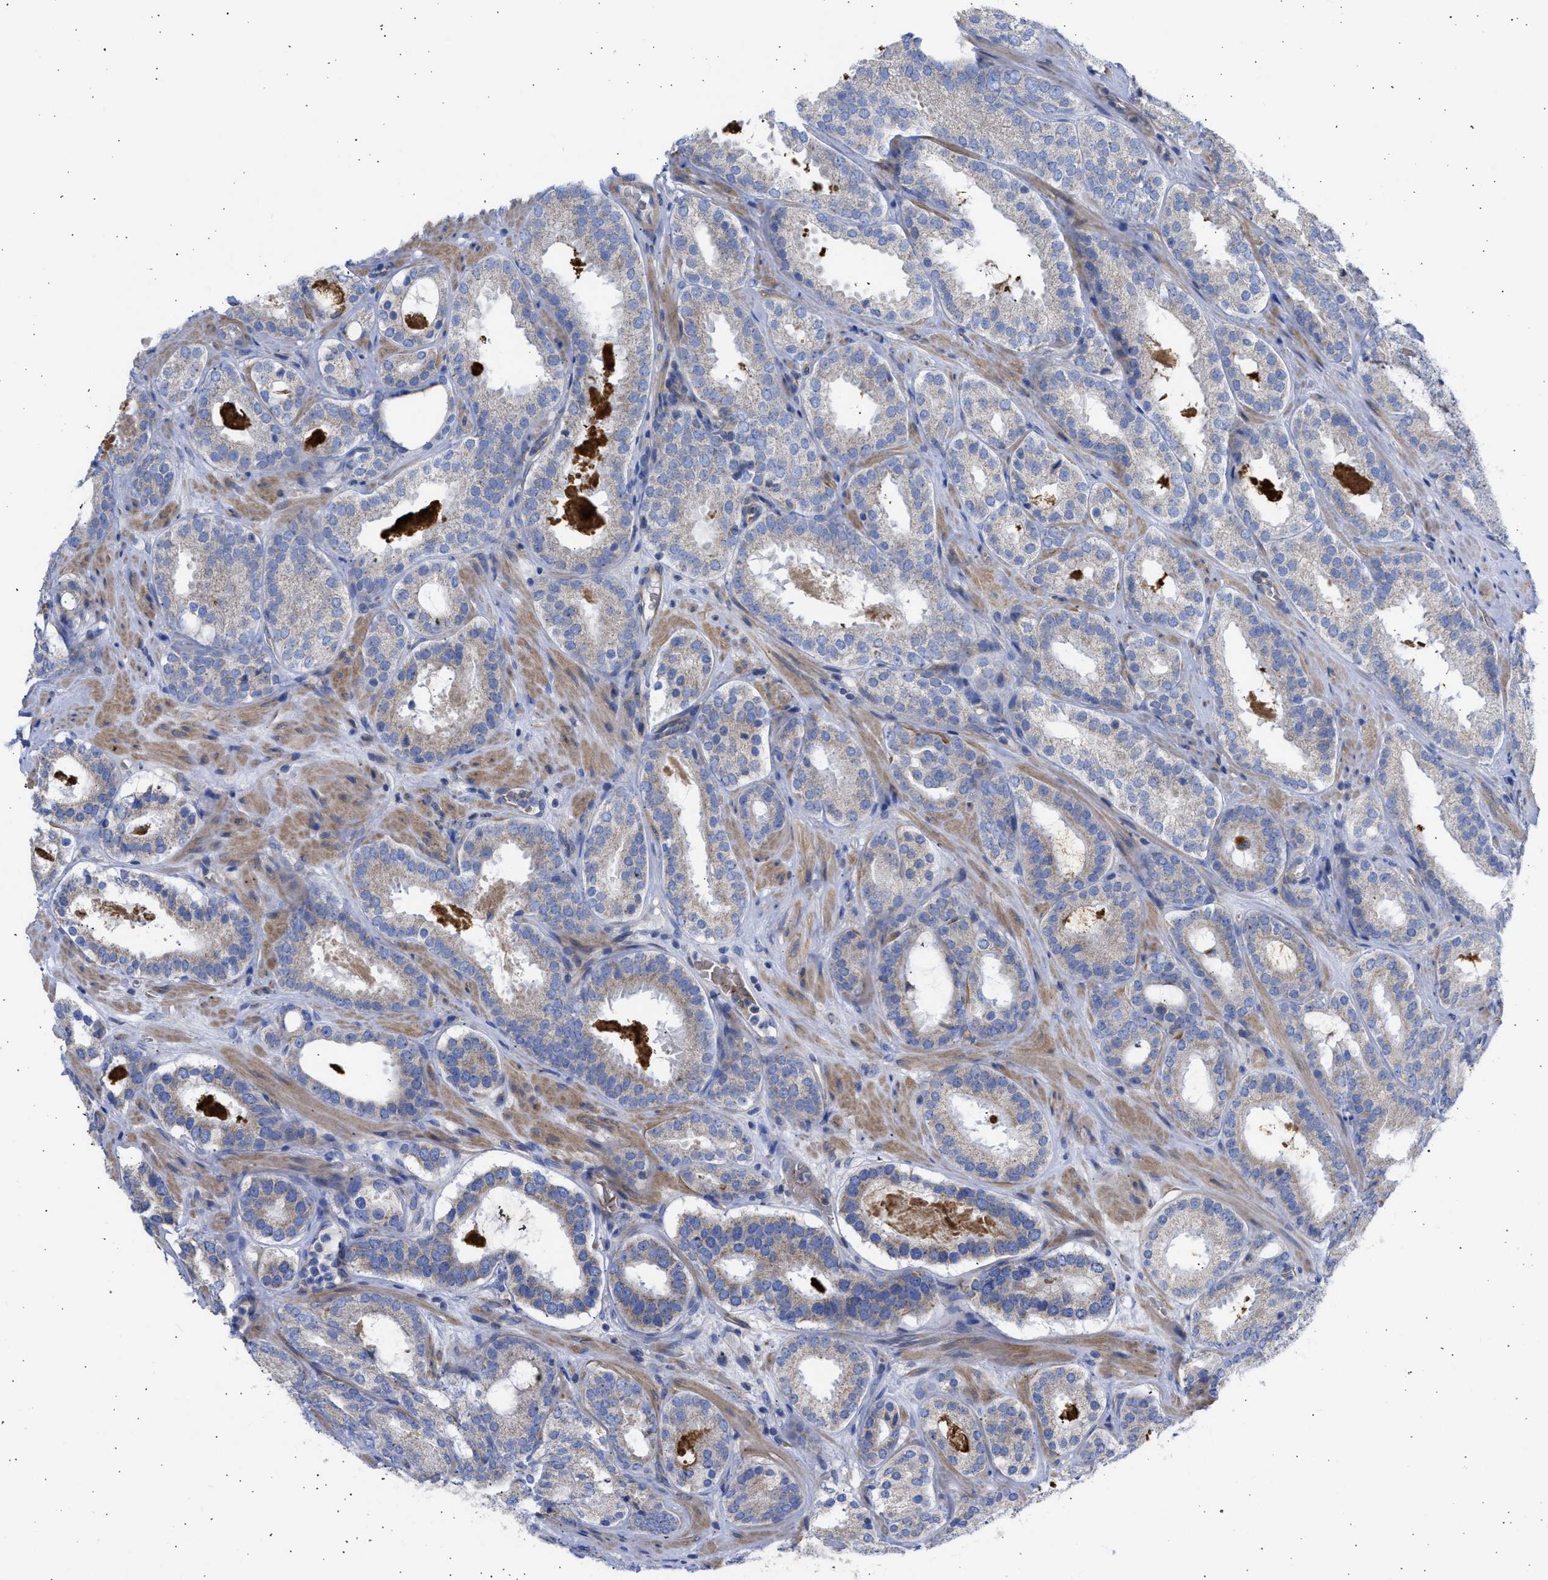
{"staining": {"intensity": "weak", "quantity": "25%-75%", "location": "cytoplasmic/membranous"}, "tissue": "prostate cancer", "cell_type": "Tumor cells", "image_type": "cancer", "snomed": [{"axis": "morphology", "description": "Adenocarcinoma, Low grade"}, {"axis": "topography", "description": "Prostate"}], "caption": "The histopathology image exhibits staining of prostate cancer (adenocarcinoma (low-grade)), revealing weak cytoplasmic/membranous protein staining (brown color) within tumor cells. Ihc stains the protein of interest in brown and the nuclei are stained blue.", "gene": "BTG3", "patient": {"sex": "male", "age": 69}}